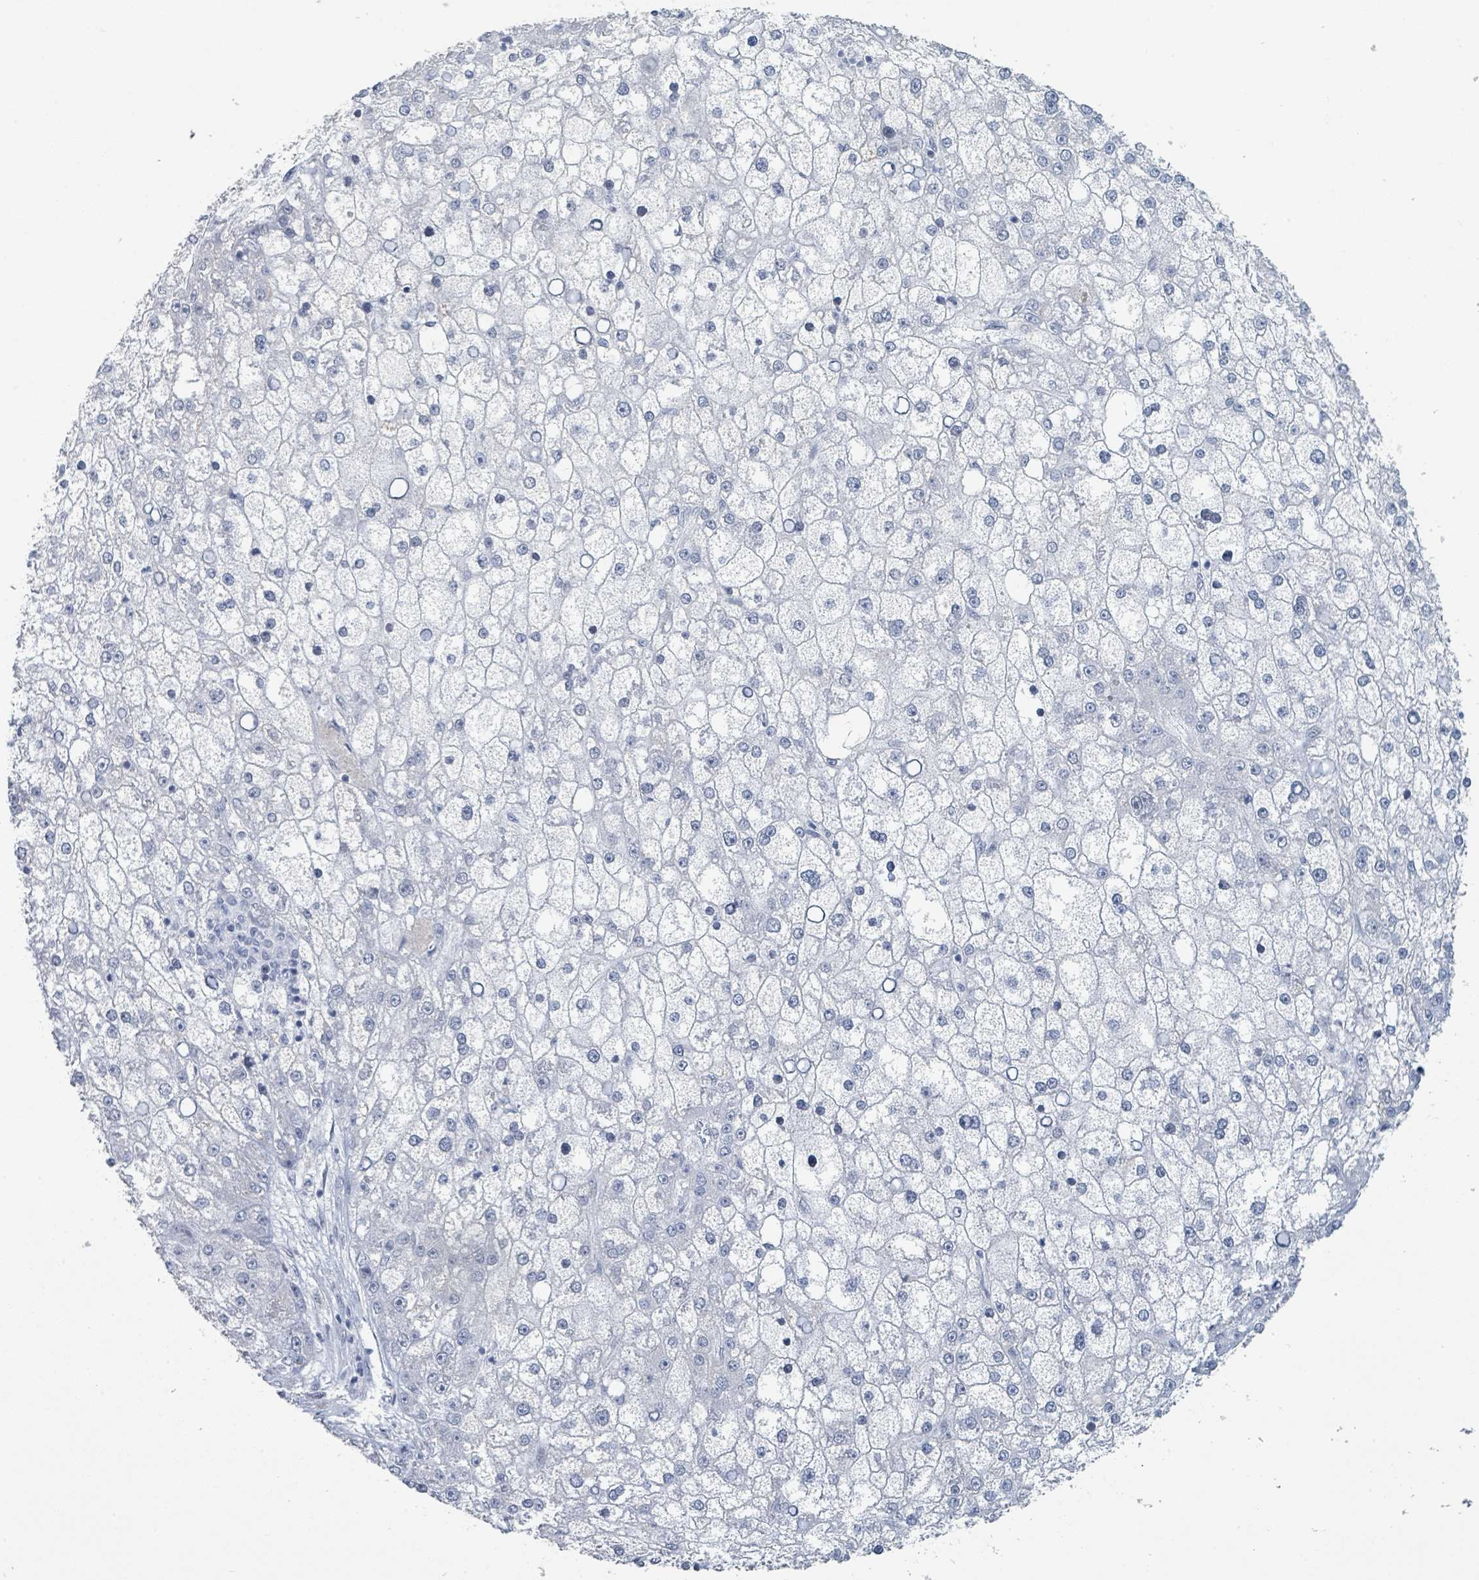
{"staining": {"intensity": "negative", "quantity": "none", "location": "none"}, "tissue": "liver cancer", "cell_type": "Tumor cells", "image_type": "cancer", "snomed": [{"axis": "morphology", "description": "Carcinoma, Hepatocellular, NOS"}, {"axis": "topography", "description": "Liver"}], "caption": "Immunohistochemistry (IHC) histopathology image of neoplastic tissue: human hepatocellular carcinoma (liver) stained with DAB (3,3'-diaminobenzidine) demonstrates no significant protein staining in tumor cells. (DAB (3,3'-diaminobenzidine) immunohistochemistry with hematoxylin counter stain).", "gene": "EHMT2", "patient": {"sex": "male", "age": 67}}